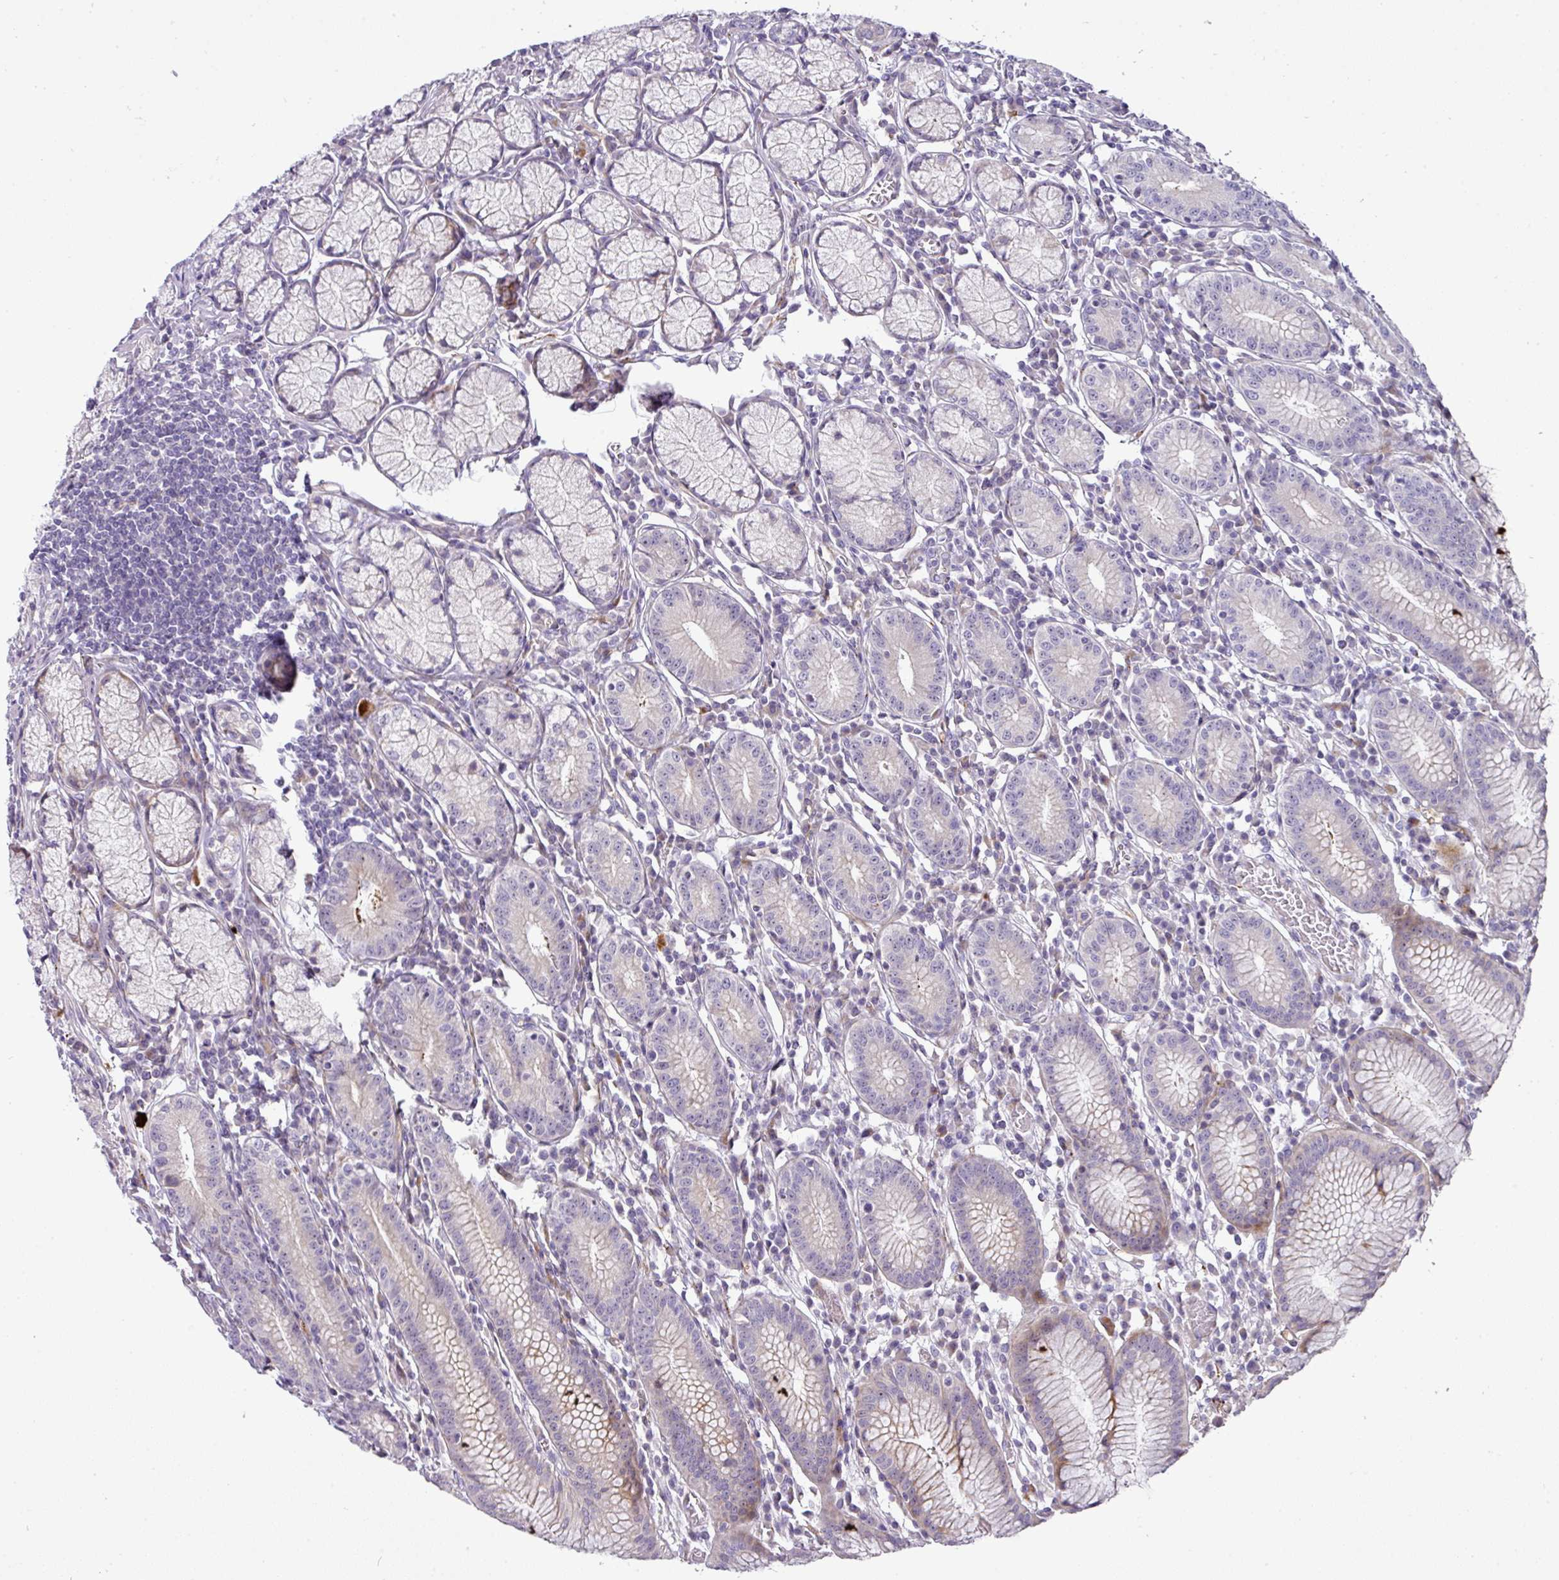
{"staining": {"intensity": "moderate", "quantity": "<25%", "location": "cytoplasmic/membranous"}, "tissue": "stomach", "cell_type": "Glandular cells", "image_type": "normal", "snomed": [{"axis": "morphology", "description": "Normal tissue, NOS"}, {"axis": "topography", "description": "Stomach"}], "caption": "This is an image of IHC staining of unremarkable stomach, which shows moderate expression in the cytoplasmic/membranous of glandular cells.", "gene": "ATP6V1F", "patient": {"sex": "male", "age": 55}}